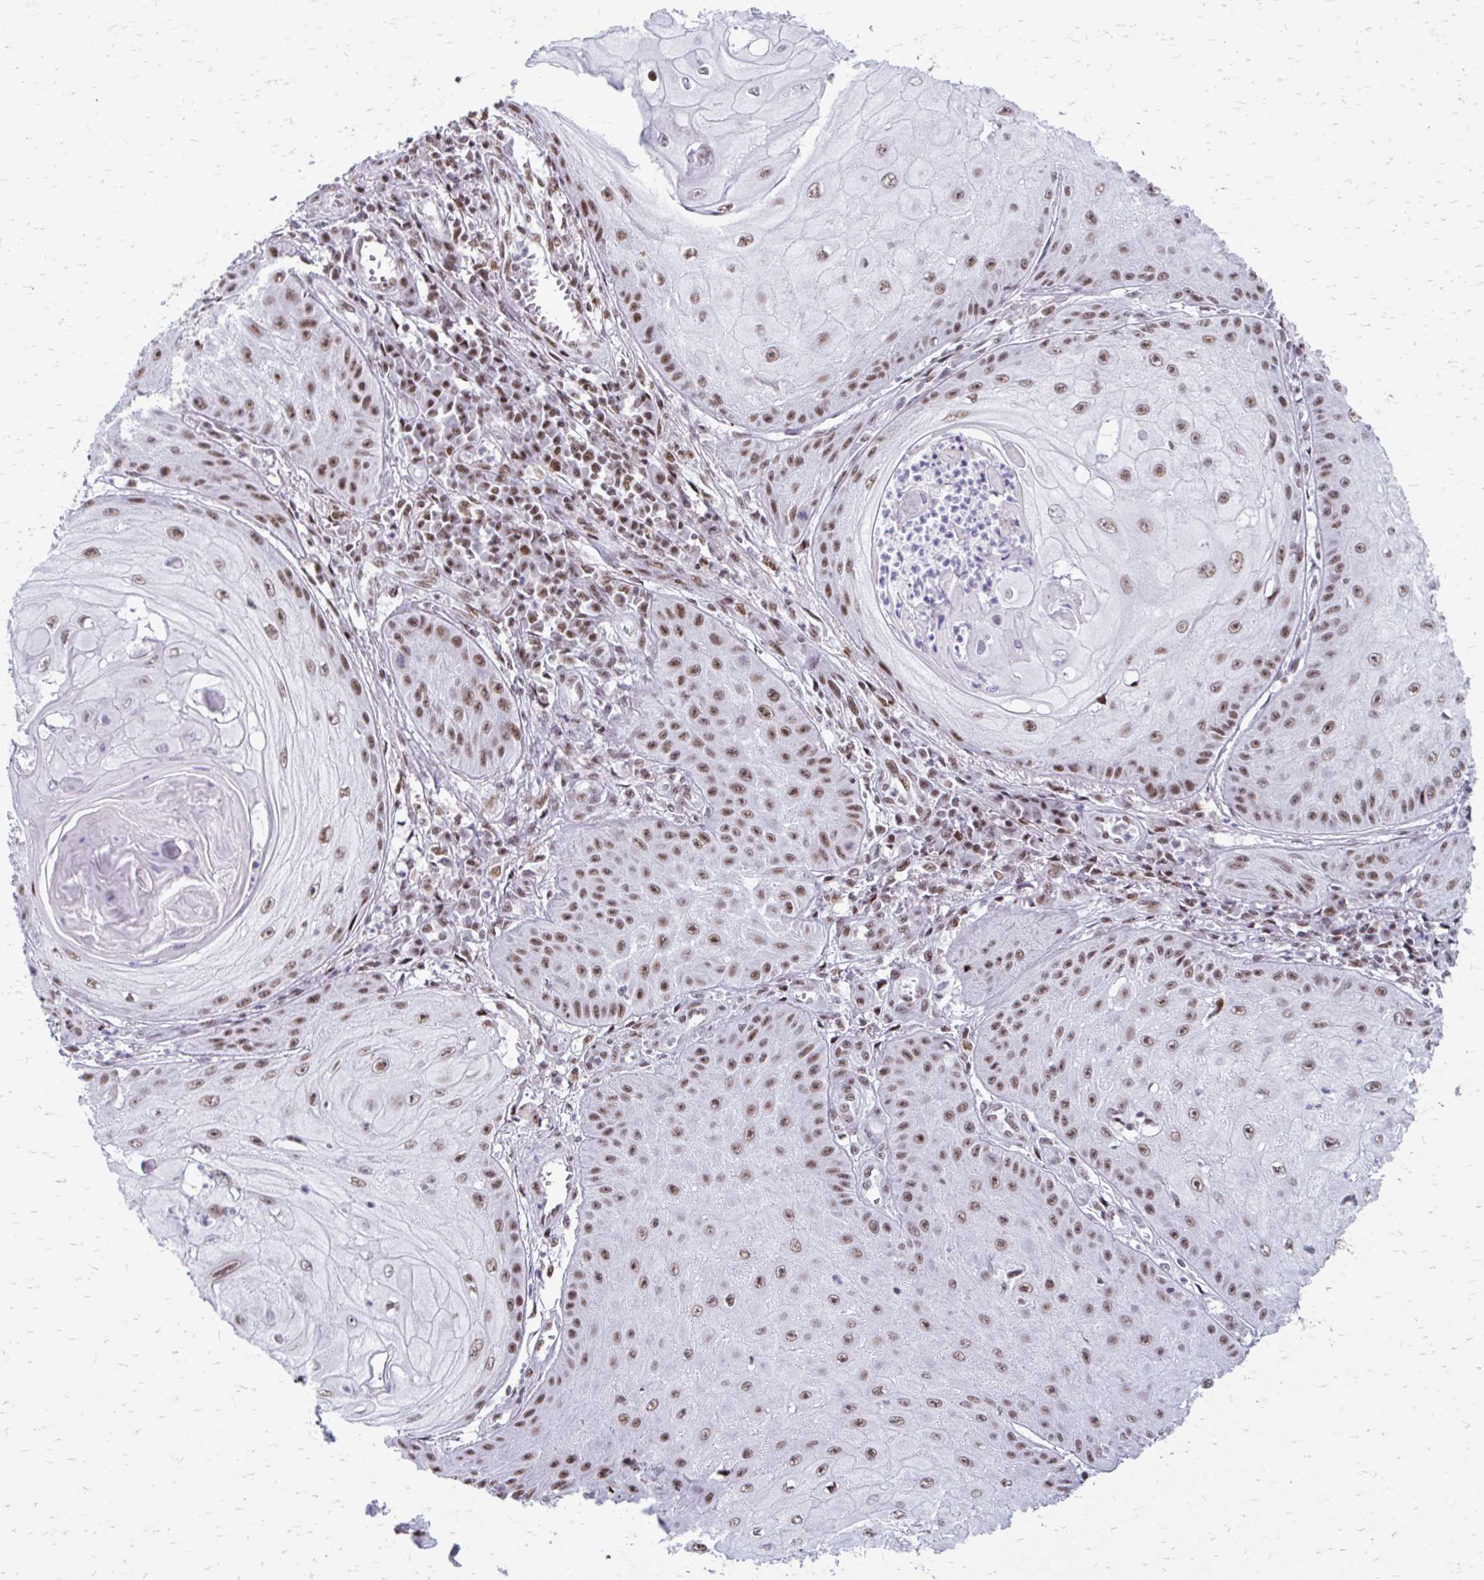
{"staining": {"intensity": "moderate", "quantity": ">75%", "location": "nuclear"}, "tissue": "skin cancer", "cell_type": "Tumor cells", "image_type": "cancer", "snomed": [{"axis": "morphology", "description": "Squamous cell carcinoma, NOS"}, {"axis": "topography", "description": "Skin"}], "caption": "A brown stain labels moderate nuclear staining of a protein in squamous cell carcinoma (skin) tumor cells. (DAB (3,3'-diaminobenzidine) IHC, brown staining for protein, blue staining for nuclei).", "gene": "SS18", "patient": {"sex": "male", "age": 70}}